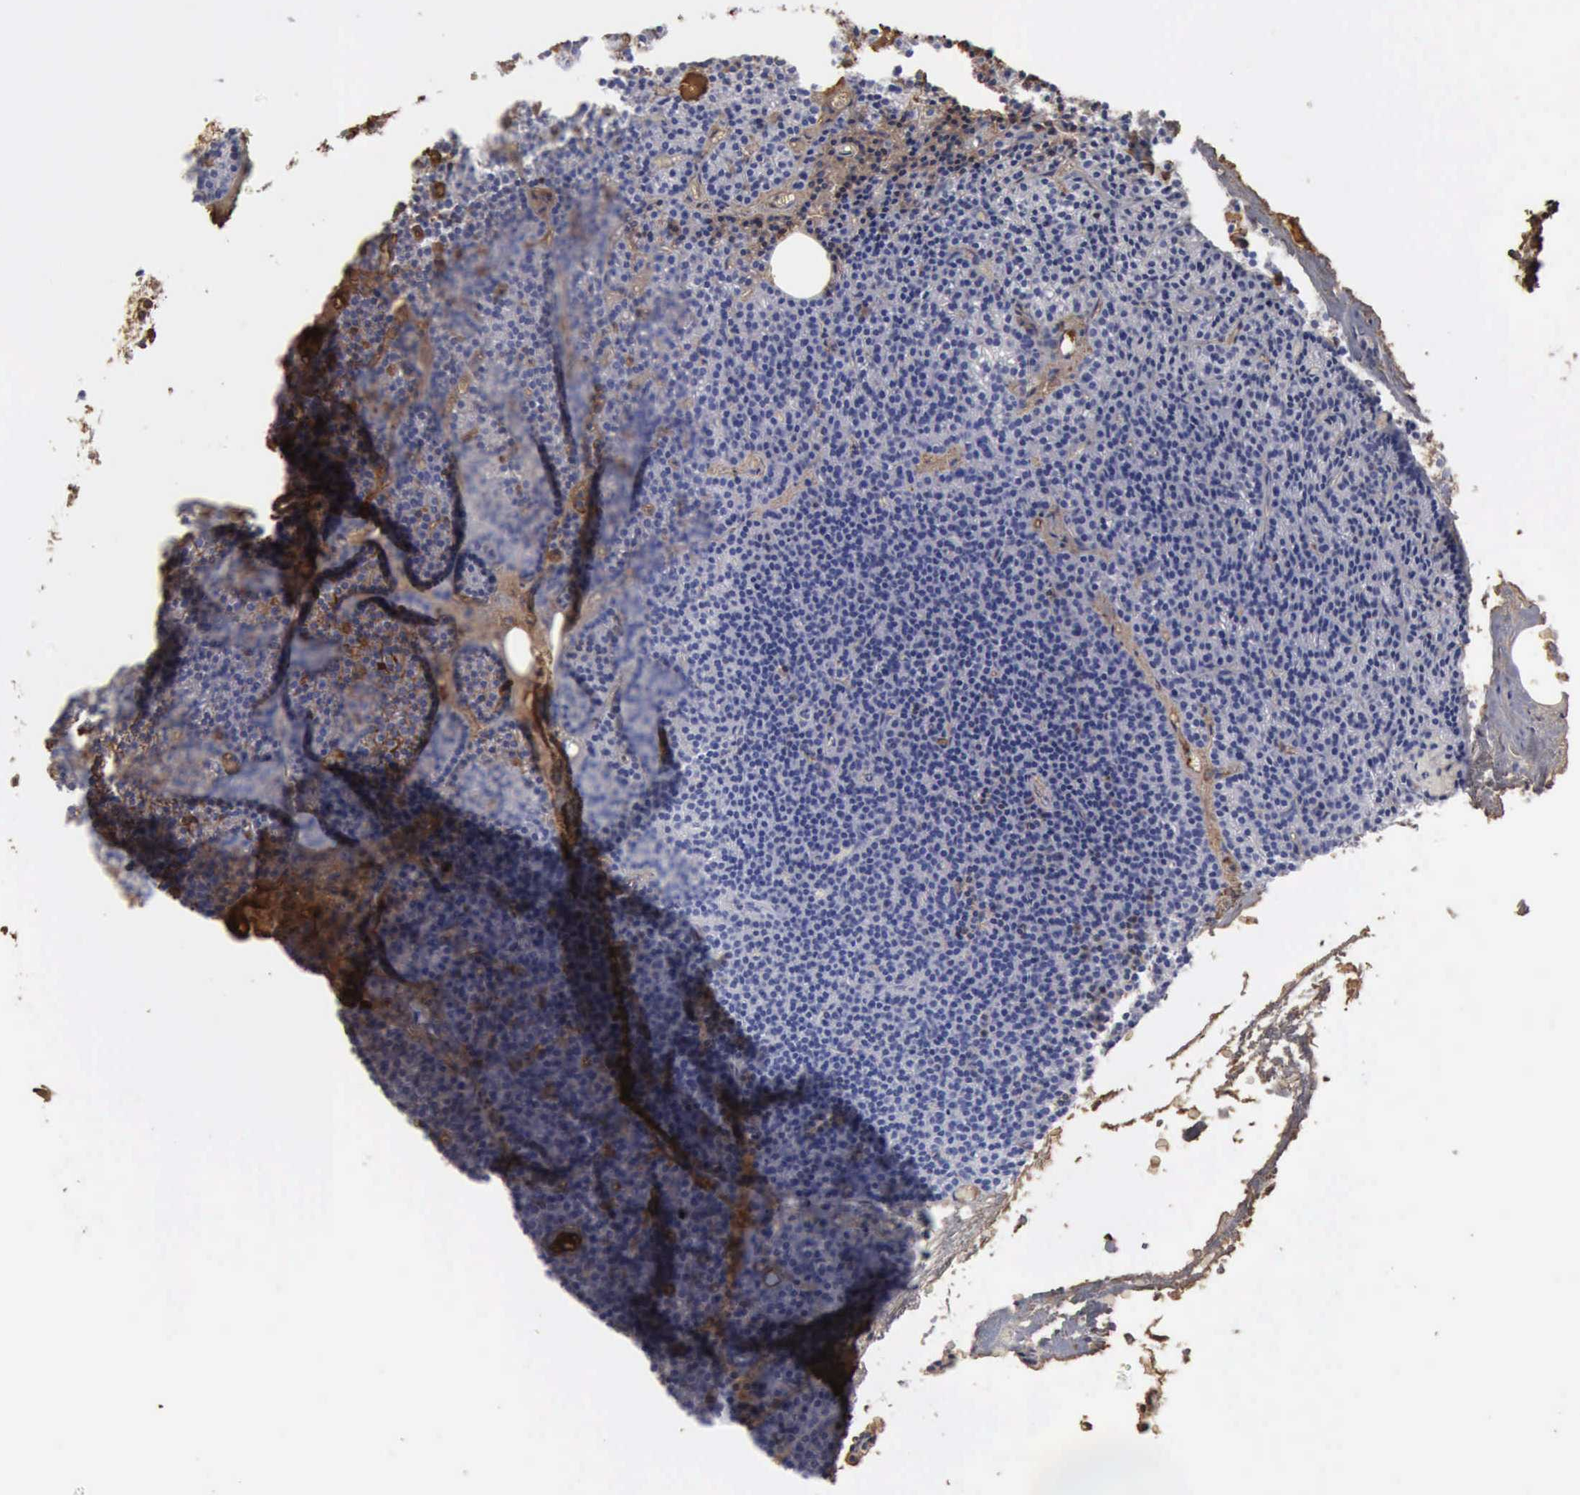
{"staining": {"intensity": "negative", "quantity": "none", "location": "none"}, "tissue": "parathyroid gland", "cell_type": "Glandular cells", "image_type": "normal", "snomed": [{"axis": "morphology", "description": "Normal tissue, NOS"}, {"axis": "topography", "description": "Parathyroid gland"}], "caption": "Histopathology image shows no significant protein staining in glandular cells of normal parathyroid gland. The staining was performed using DAB (3,3'-diaminobenzidine) to visualize the protein expression in brown, while the nuclei were stained in blue with hematoxylin (Magnification: 20x).", "gene": "SERPINA1", "patient": {"sex": "male", "age": 57}}